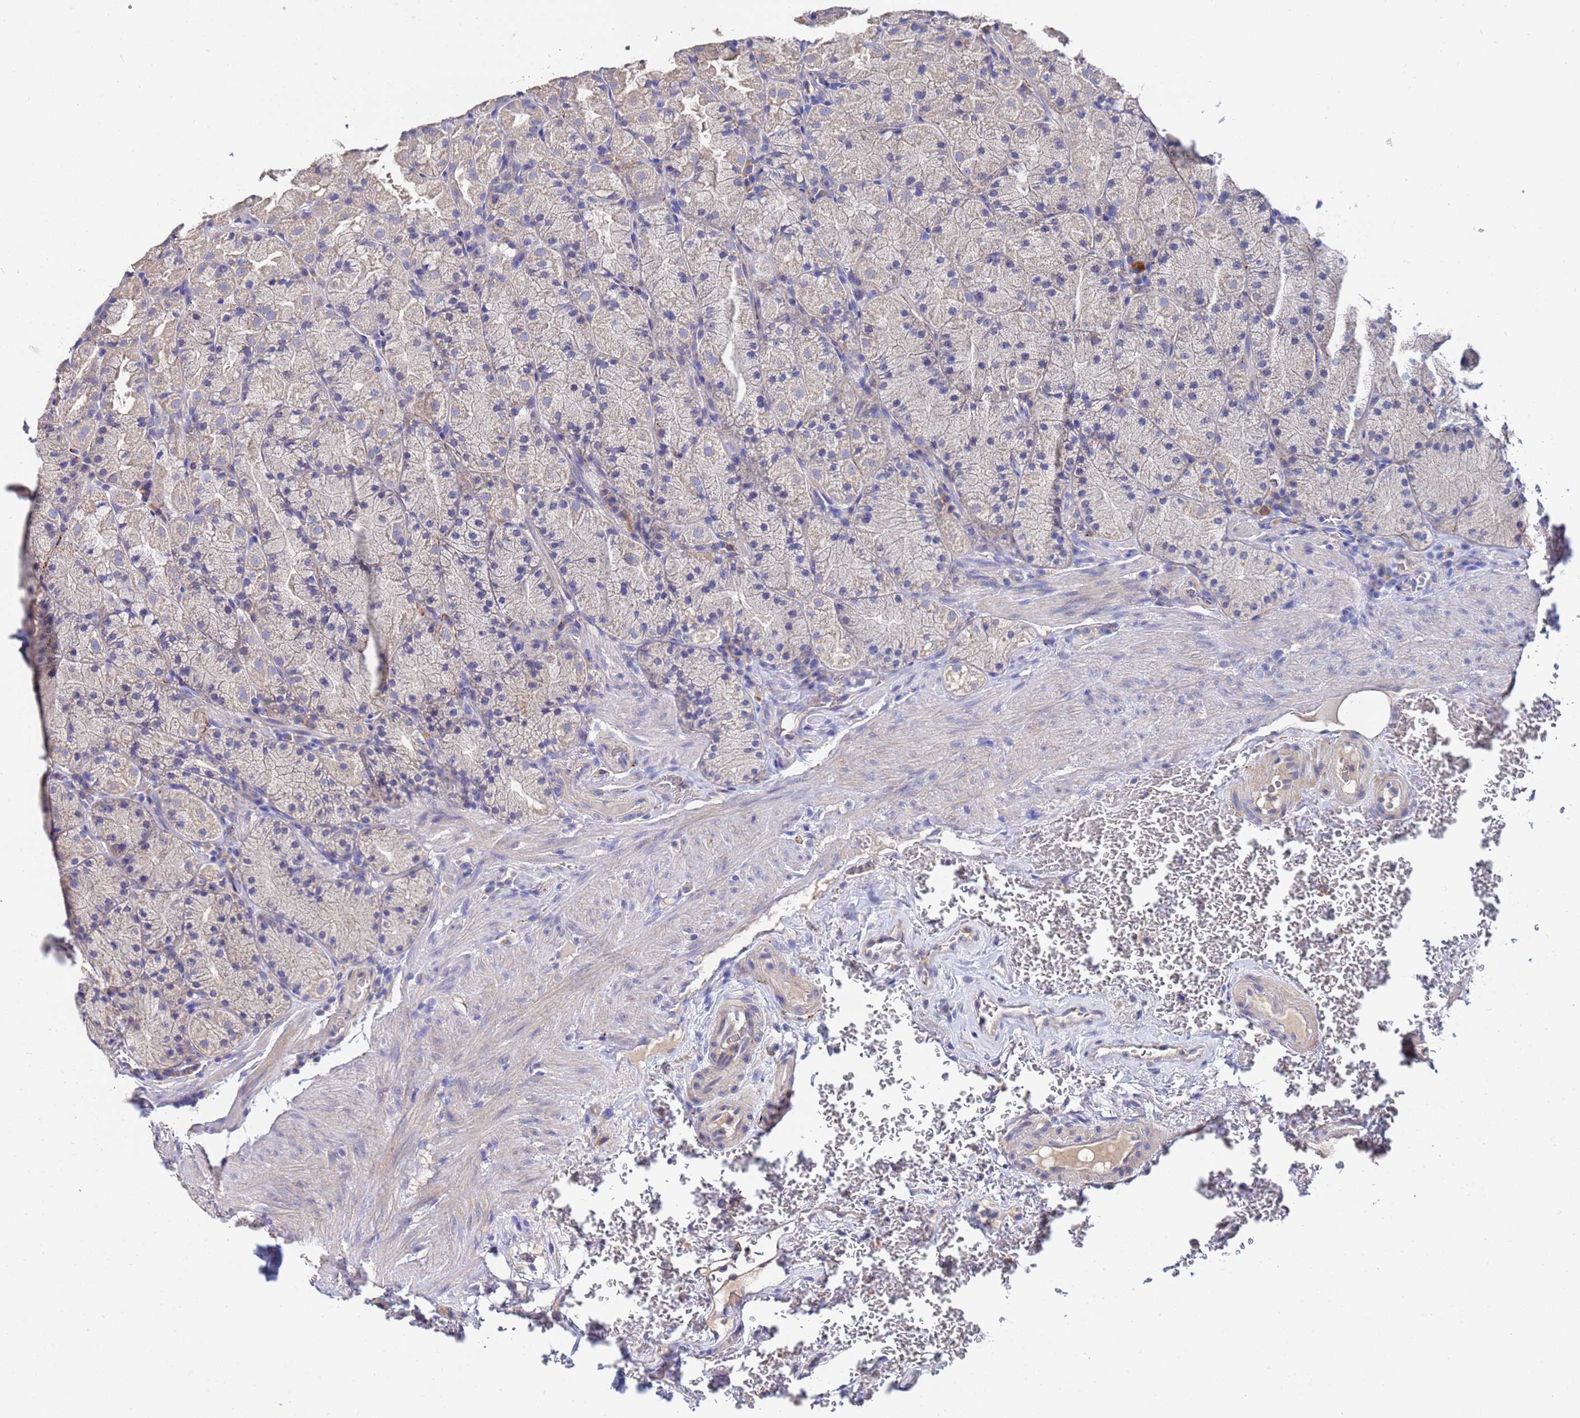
{"staining": {"intensity": "weak", "quantity": "<25%", "location": "cytoplasmic/membranous"}, "tissue": "stomach", "cell_type": "Glandular cells", "image_type": "normal", "snomed": [{"axis": "morphology", "description": "Normal tissue, NOS"}, {"axis": "topography", "description": "Stomach, upper"}, {"axis": "topography", "description": "Stomach, lower"}], "caption": "This is an immunohistochemistry histopathology image of unremarkable stomach. There is no staining in glandular cells.", "gene": "TCP10L", "patient": {"sex": "male", "age": 80}}